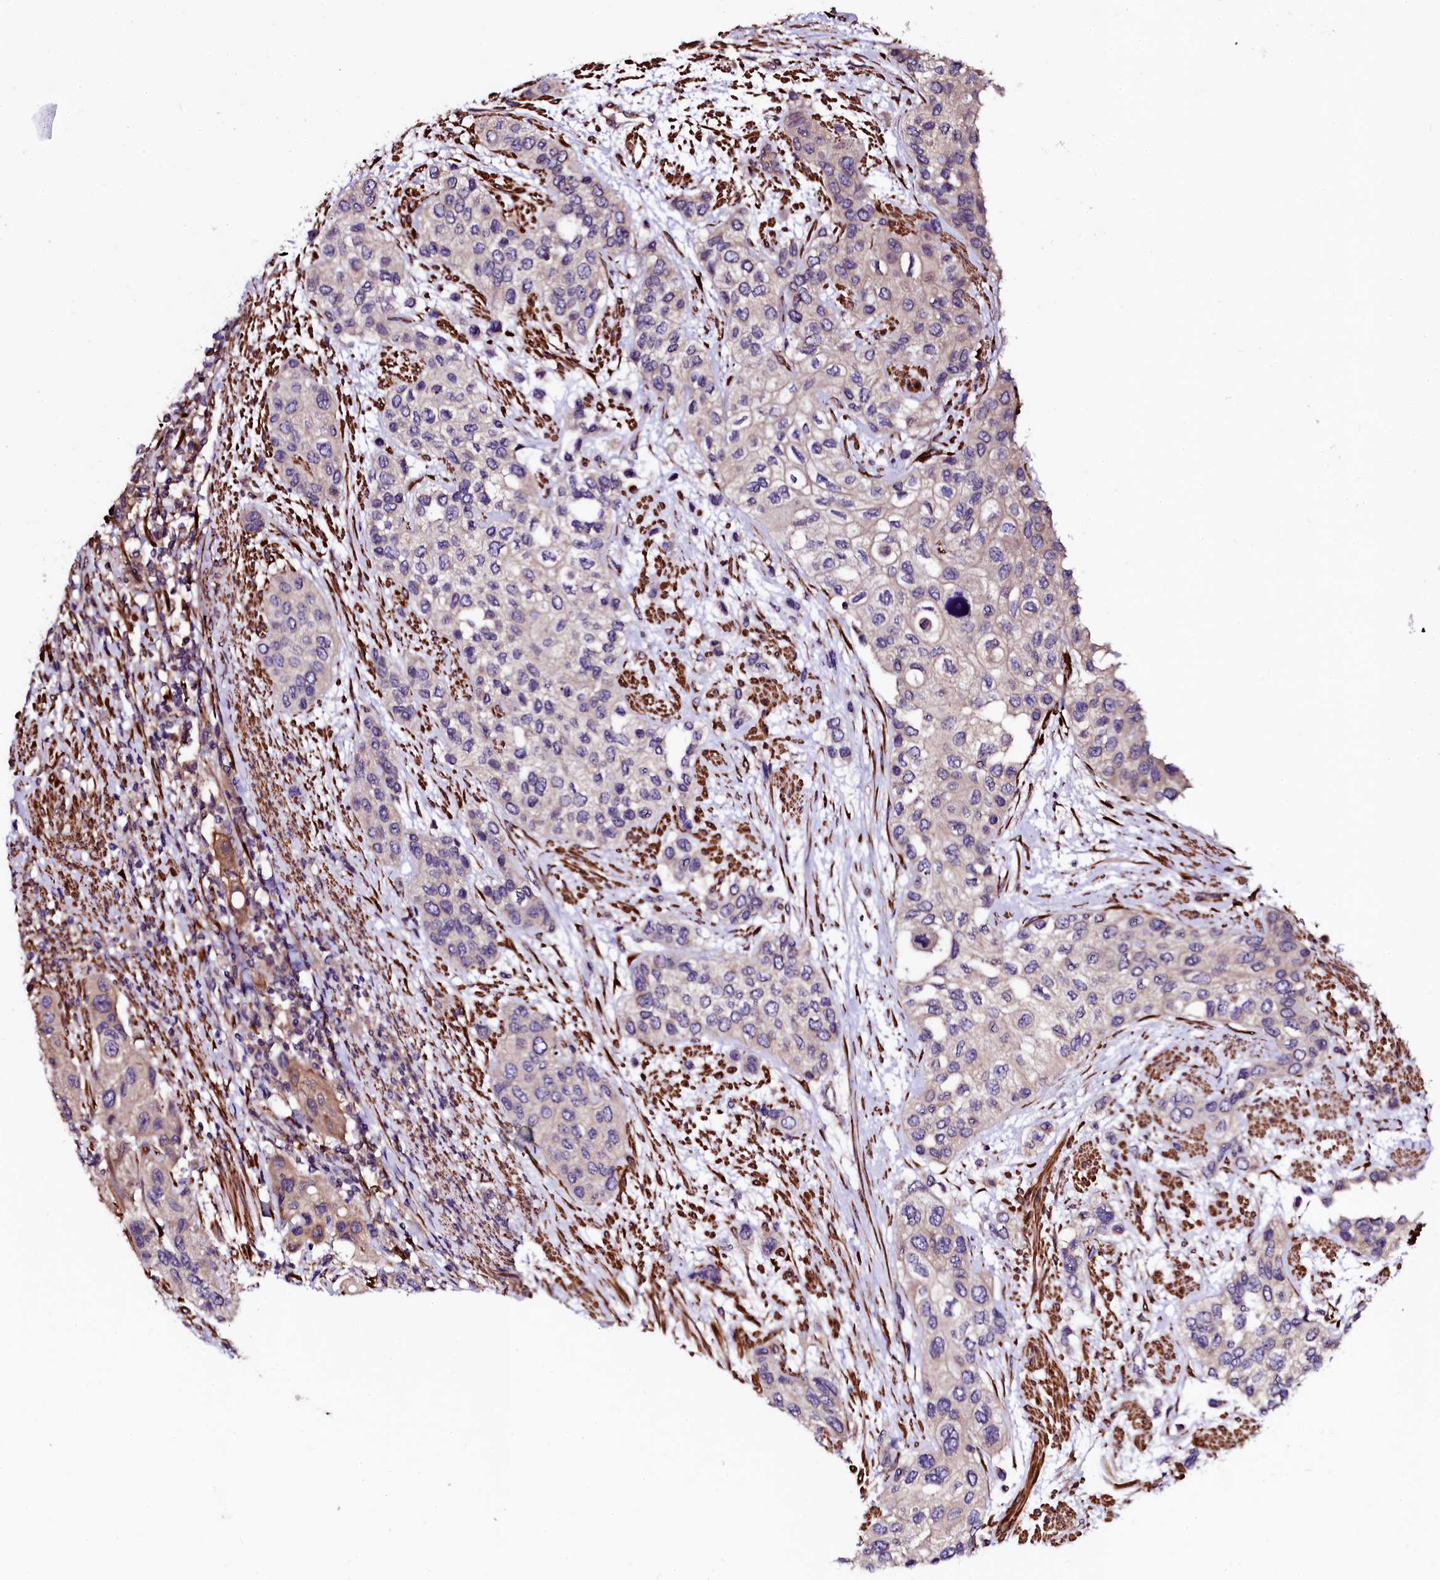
{"staining": {"intensity": "weak", "quantity": "<25%", "location": "cytoplasmic/membranous"}, "tissue": "urothelial cancer", "cell_type": "Tumor cells", "image_type": "cancer", "snomed": [{"axis": "morphology", "description": "Normal tissue, NOS"}, {"axis": "morphology", "description": "Urothelial carcinoma, High grade"}, {"axis": "topography", "description": "Vascular tissue"}, {"axis": "topography", "description": "Urinary bladder"}], "caption": "DAB (3,3'-diaminobenzidine) immunohistochemical staining of human urothelial cancer exhibits no significant staining in tumor cells. The staining was performed using DAB (3,3'-diaminobenzidine) to visualize the protein expression in brown, while the nuclei were stained in blue with hematoxylin (Magnification: 20x).", "gene": "N4BP1", "patient": {"sex": "female", "age": 56}}